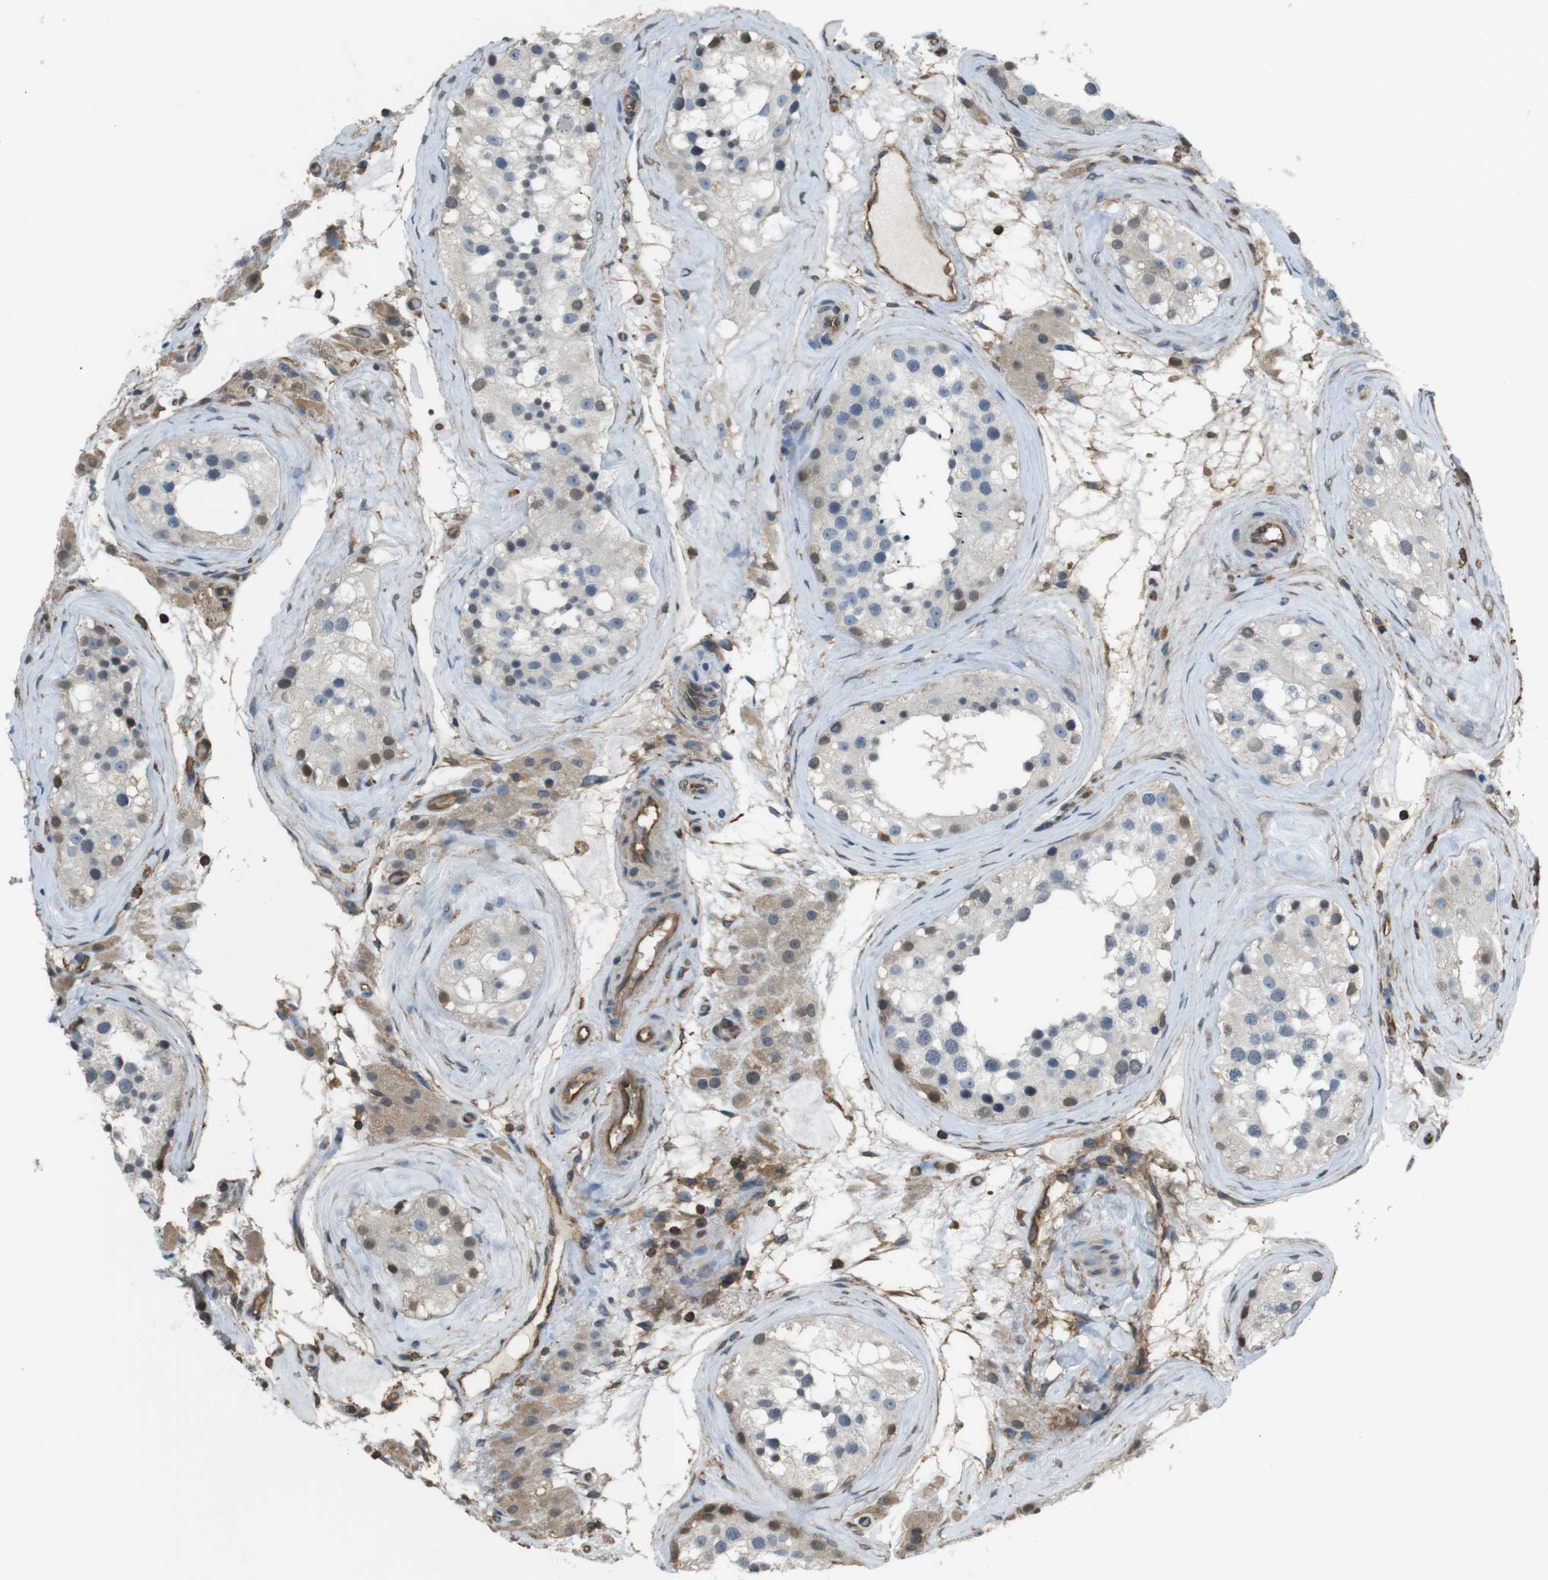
{"staining": {"intensity": "weak", "quantity": "<25%", "location": "cytoplasmic/membranous,nuclear"}, "tissue": "testis", "cell_type": "Cells in seminiferous ducts", "image_type": "normal", "snomed": [{"axis": "morphology", "description": "Normal tissue, NOS"}, {"axis": "morphology", "description": "Seminoma, NOS"}, {"axis": "topography", "description": "Testis"}], "caption": "Protein analysis of unremarkable testis shows no significant expression in cells in seminiferous ducts.", "gene": "FCAR", "patient": {"sex": "male", "age": 71}}